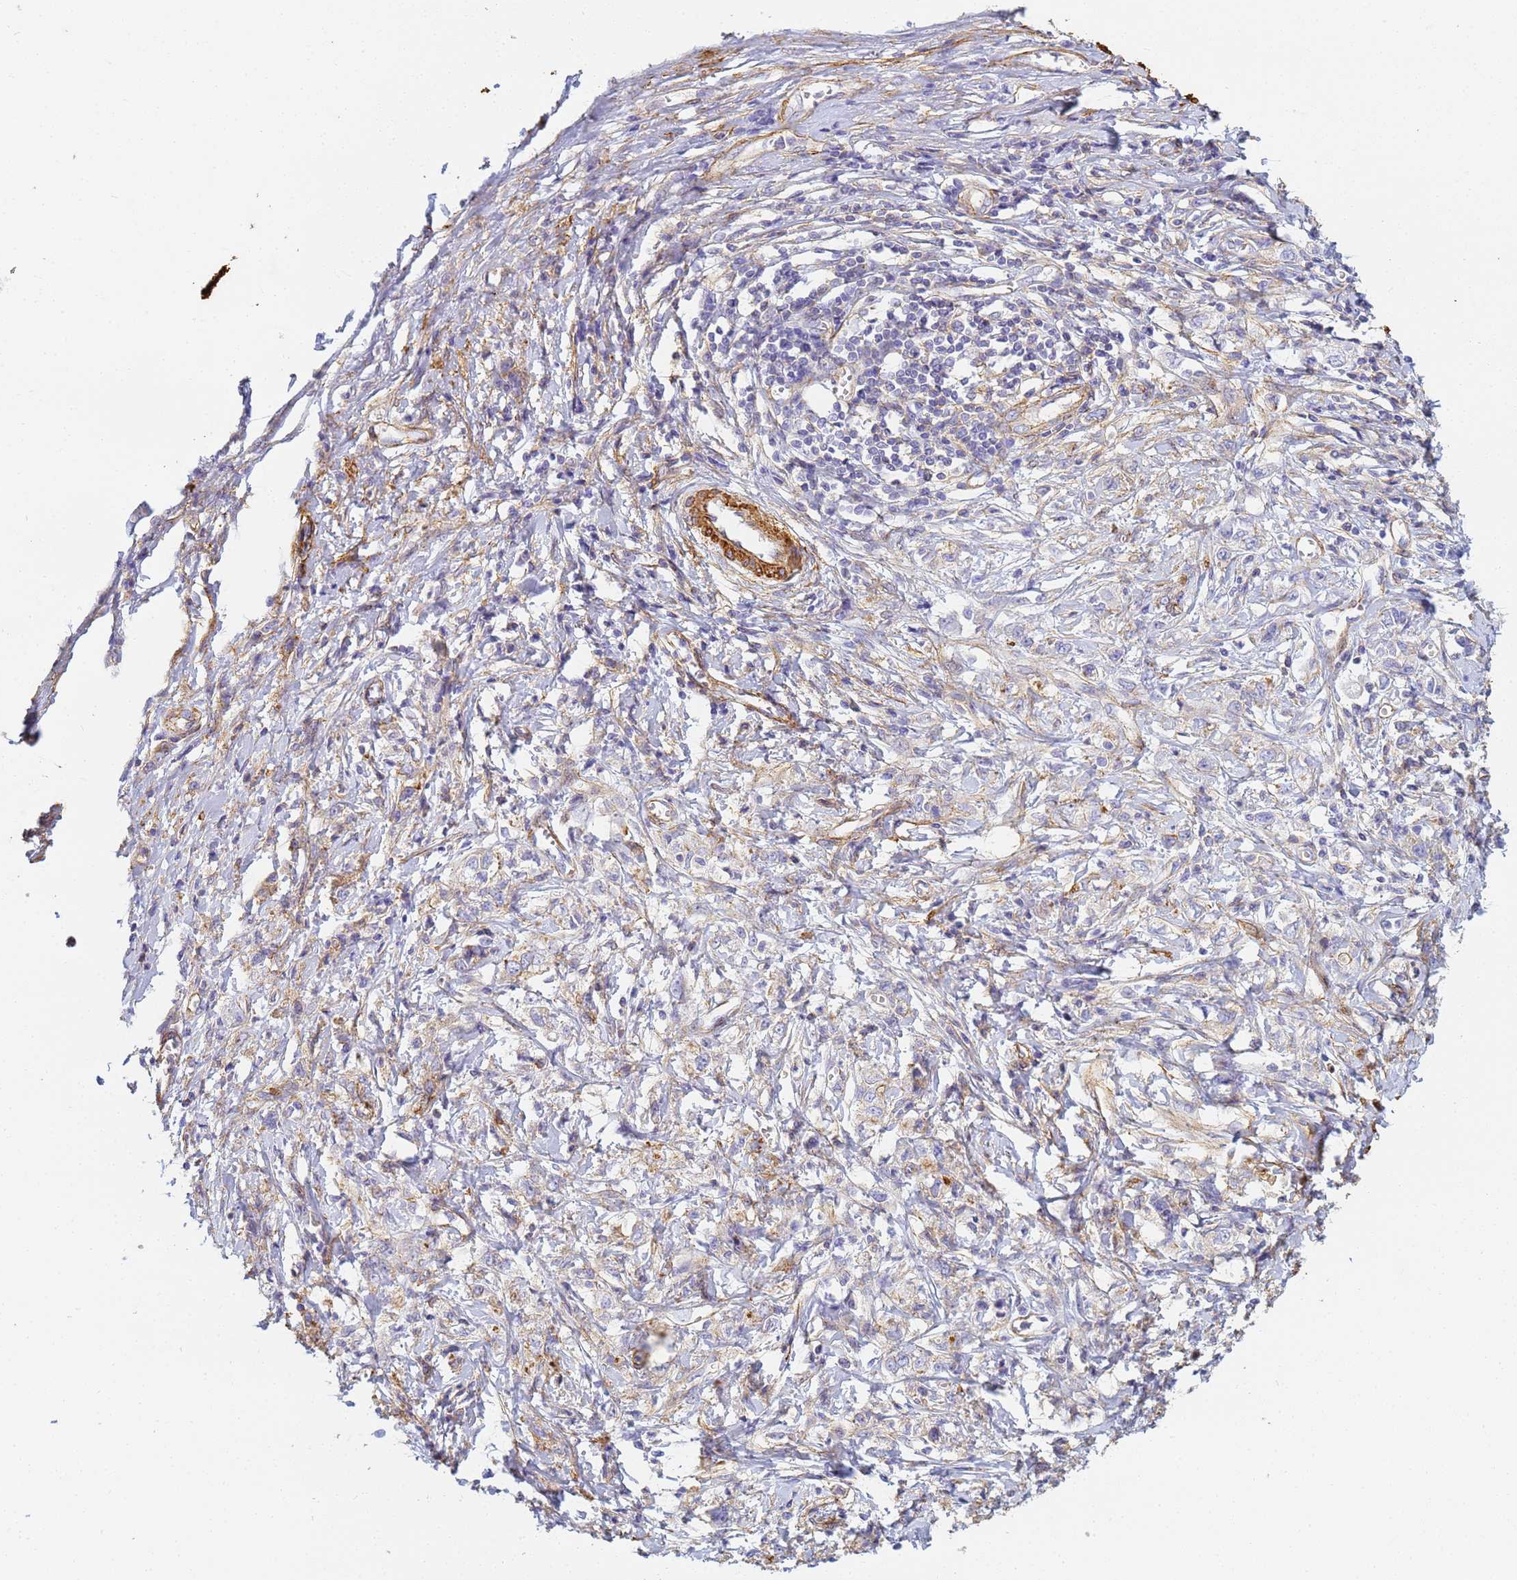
{"staining": {"intensity": "weak", "quantity": "25%-75%", "location": "cytoplasmic/membranous"}, "tissue": "stomach cancer", "cell_type": "Tumor cells", "image_type": "cancer", "snomed": [{"axis": "morphology", "description": "Adenocarcinoma, NOS"}, {"axis": "topography", "description": "Stomach"}], "caption": "Immunohistochemistry (IHC) of human stomach cancer reveals low levels of weak cytoplasmic/membranous expression in about 25%-75% of tumor cells.", "gene": "TPM1", "patient": {"sex": "female", "age": 76}}